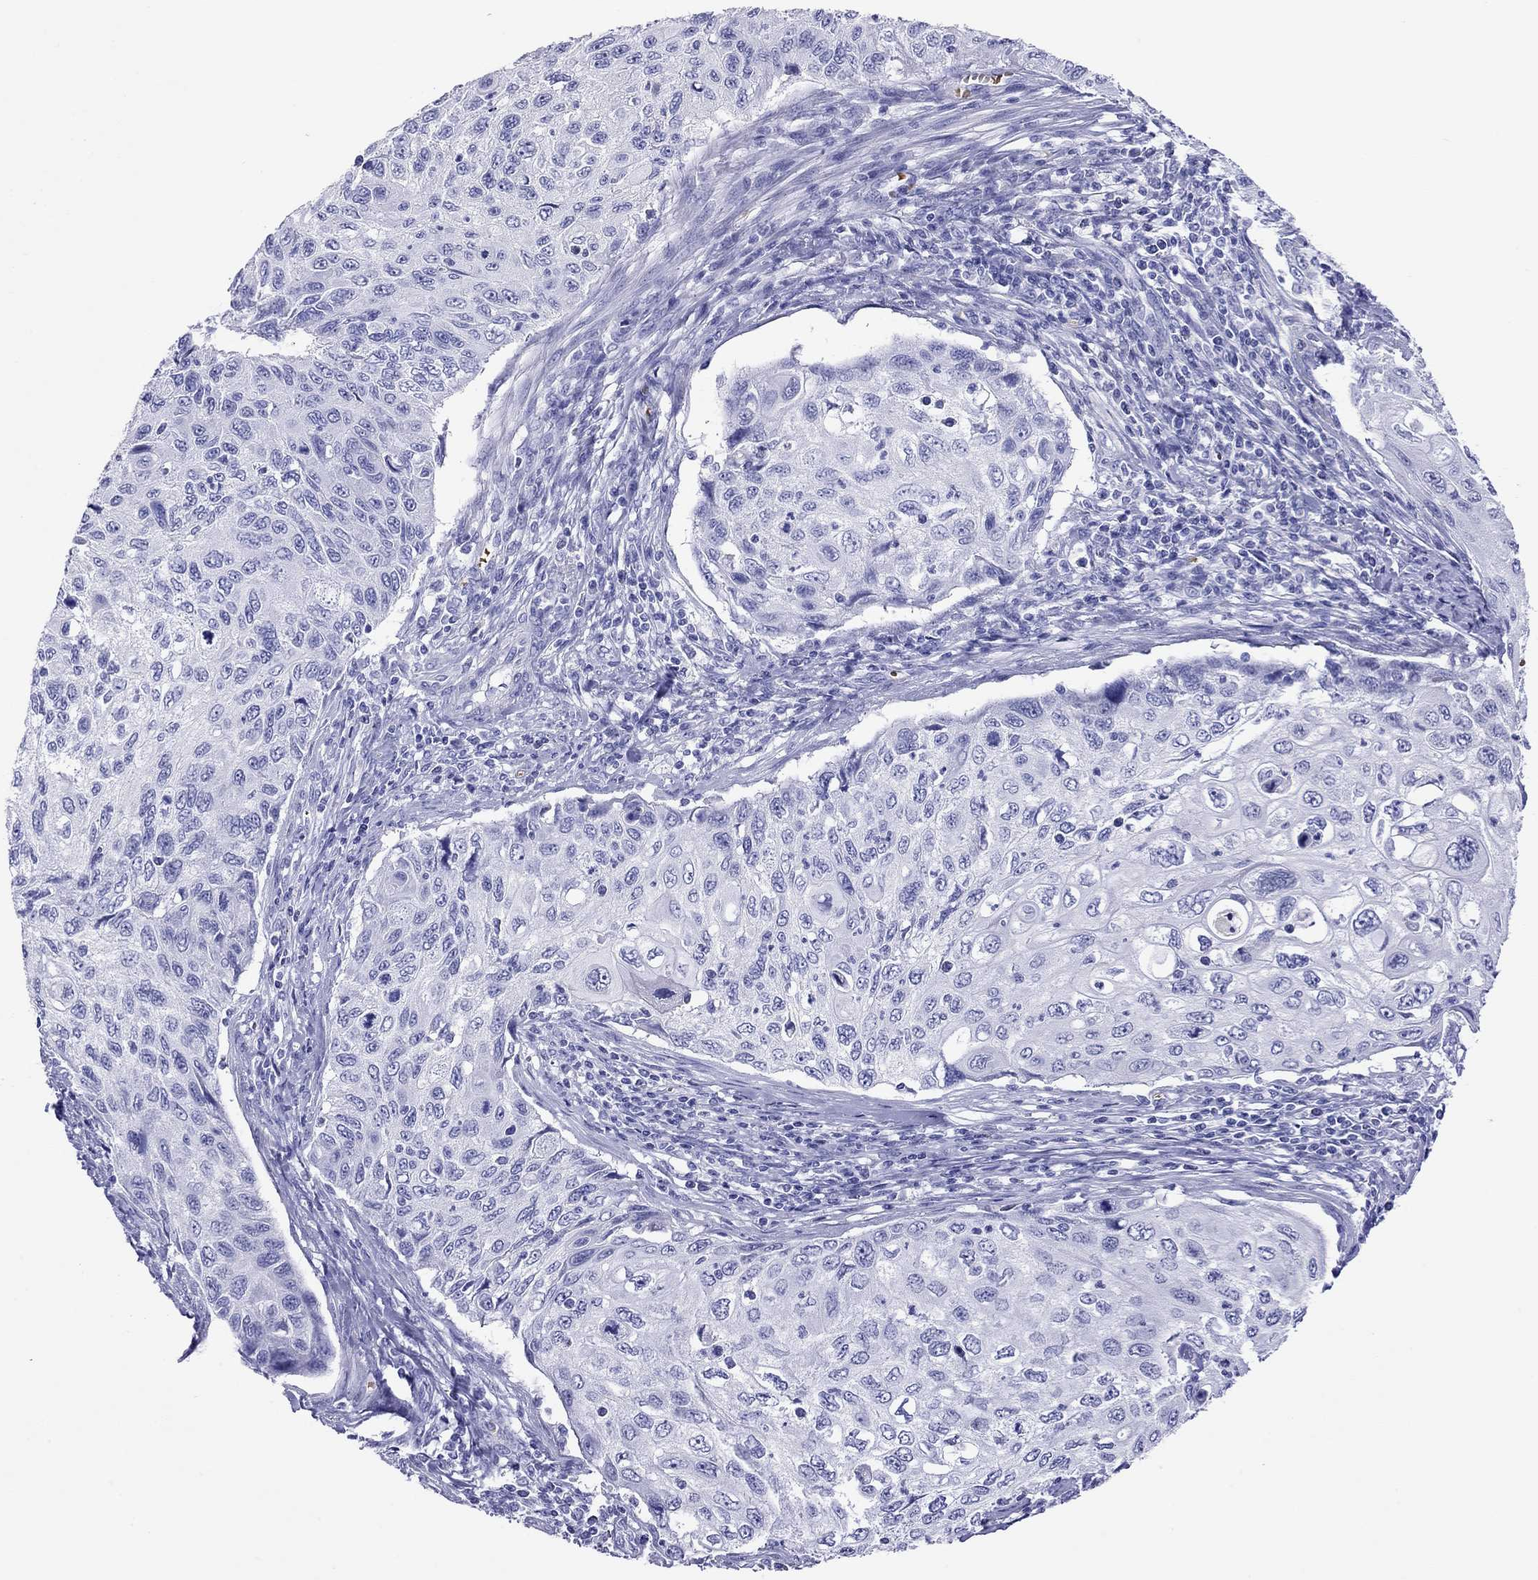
{"staining": {"intensity": "negative", "quantity": "none", "location": "none"}, "tissue": "cervical cancer", "cell_type": "Tumor cells", "image_type": "cancer", "snomed": [{"axis": "morphology", "description": "Squamous cell carcinoma, NOS"}, {"axis": "topography", "description": "Cervix"}], "caption": "This is an immunohistochemistry image of human cervical squamous cell carcinoma. There is no expression in tumor cells.", "gene": "PTPRN", "patient": {"sex": "female", "age": 70}}